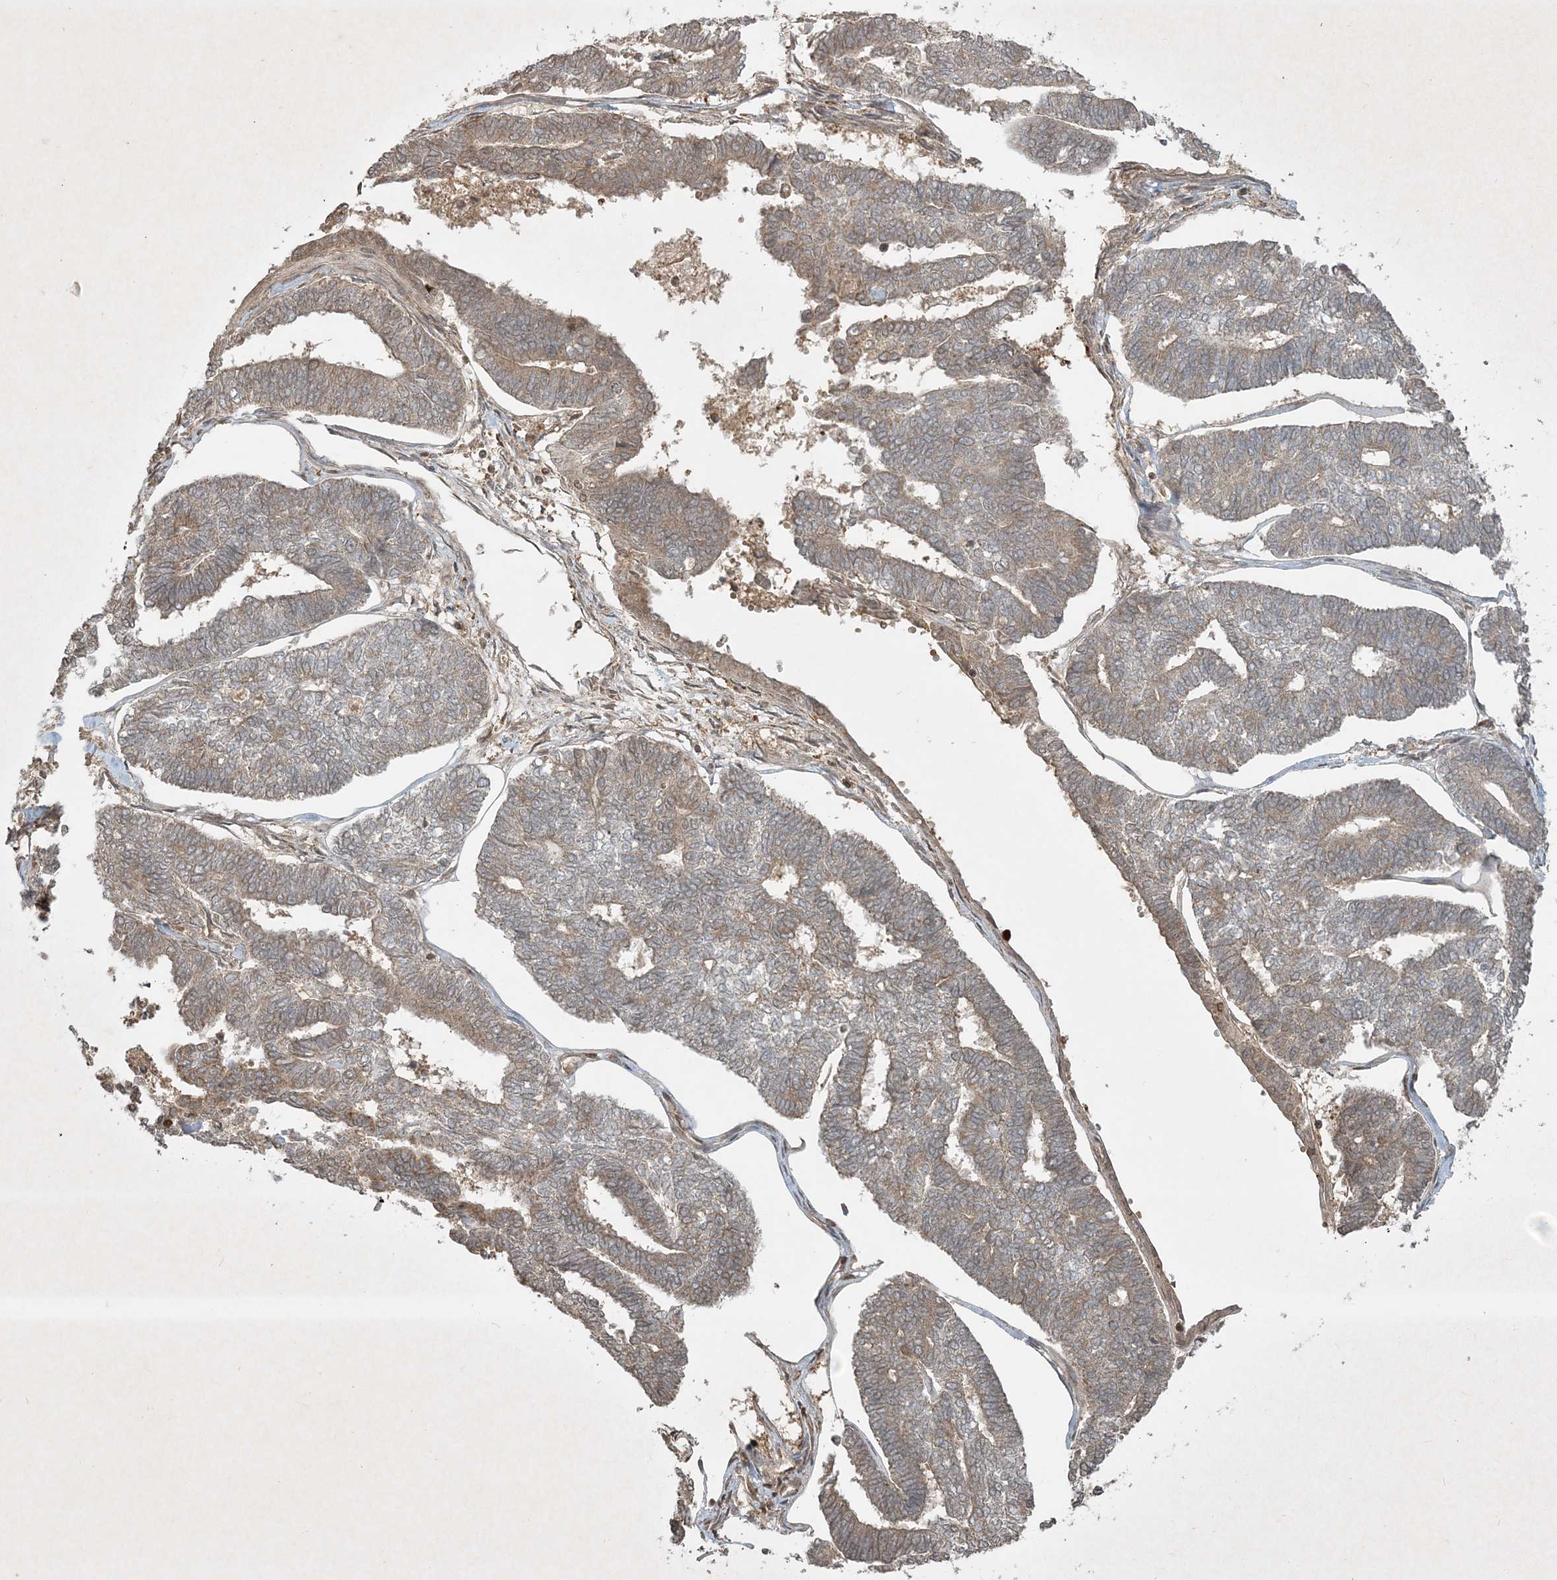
{"staining": {"intensity": "moderate", "quantity": "25%-75%", "location": "cytoplasmic/membranous"}, "tissue": "endometrial cancer", "cell_type": "Tumor cells", "image_type": "cancer", "snomed": [{"axis": "morphology", "description": "Adenocarcinoma, NOS"}, {"axis": "topography", "description": "Endometrium"}], "caption": "Approximately 25%-75% of tumor cells in human endometrial cancer demonstrate moderate cytoplasmic/membranous protein expression as visualized by brown immunohistochemical staining.", "gene": "PLTP", "patient": {"sex": "female", "age": 70}}